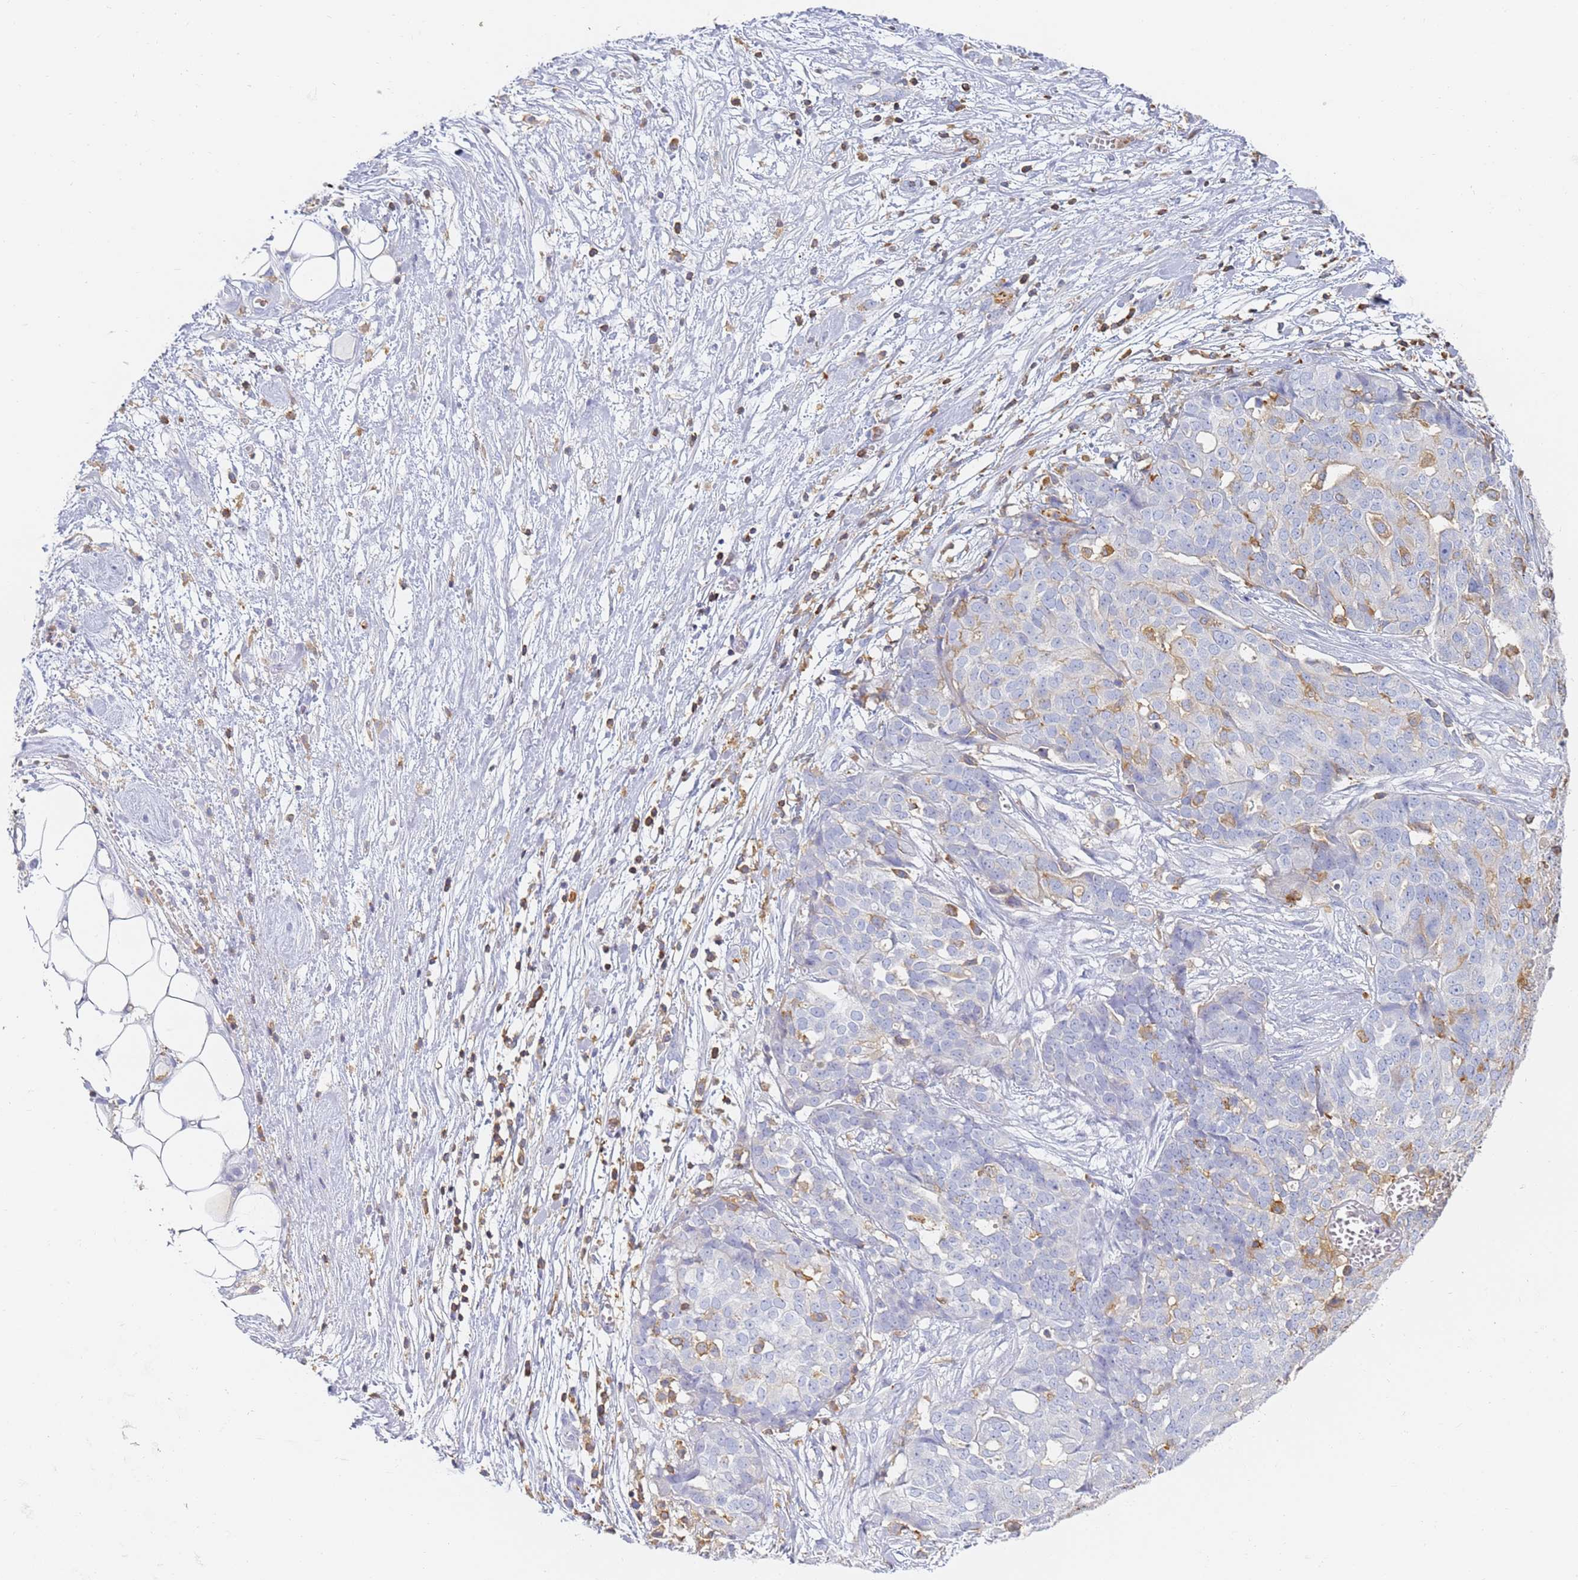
{"staining": {"intensity": "negative", "quantity": "none", "location": "none"}, "tissue": "ovarian cancer", "cell_type": "Tumor cells", "image_type": "cancer", "snomed": [{"axis": "morphology", "description": "Cystadenocarcinoma, serous, NOS"}, {"axis": "topography", "description": "Soft tissue"}, {"axis": "topography", "description": "Ovary"}], "caption": "Tumor cells show no significant protein positivity in ovarian cancer (serous cystadenocarcinoma).", "gene": "BIN2", "patient": {"sex": "female", "age": 57}}